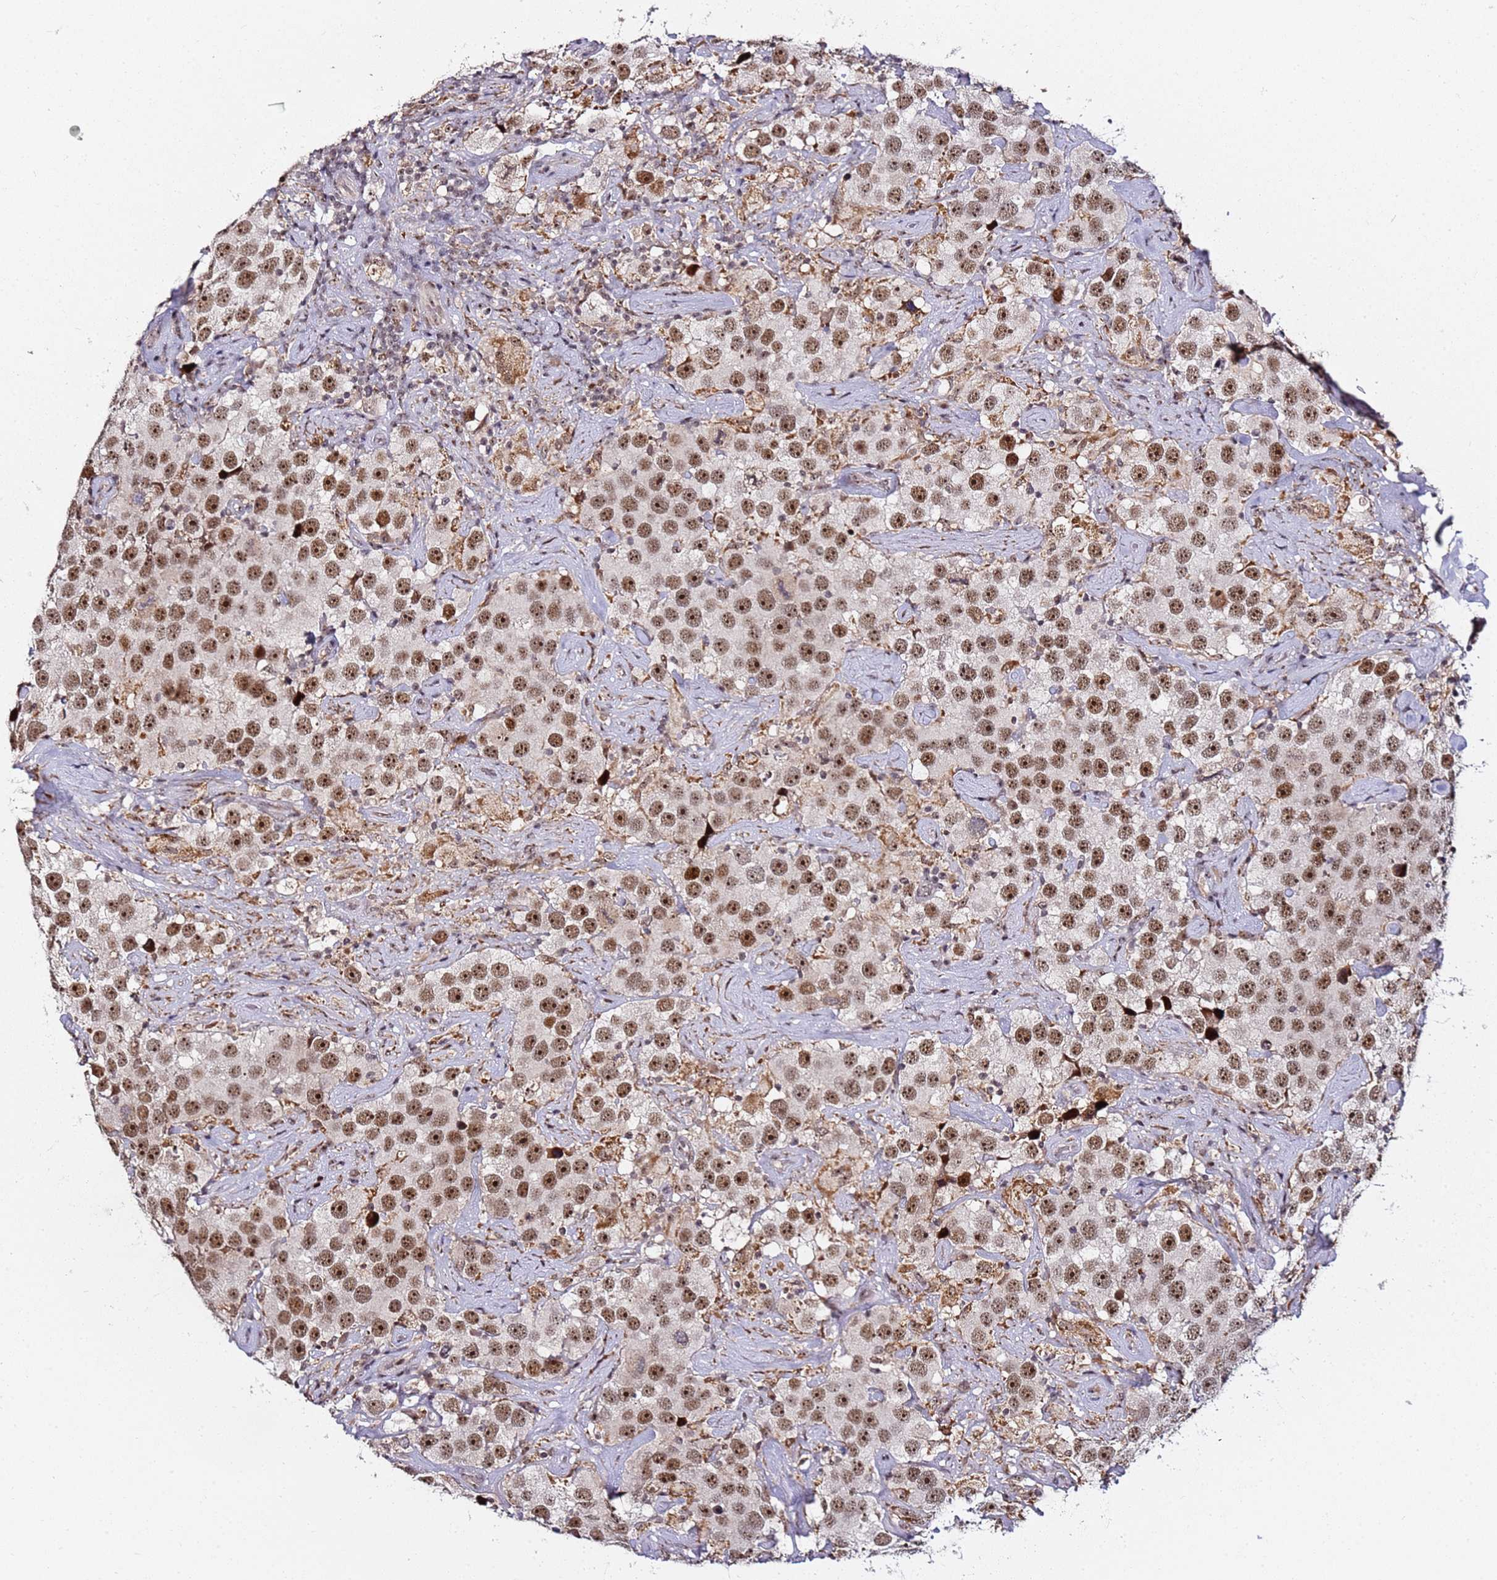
{"staining": {"intensity": "moderate", "quantity": ">75%", "location": "nuclear"}, "tissue": "testis cancer", "cell_type": "Tumor cells", "image_type": "cancer", "snomed": [{"axis": "morphology", "description": "Seminoma, NOS"}, {"axis": "topography", "description": "Testis"}], "caption": "Testis cancer was stained to show a protein in brown. There is medium levels of moderate nuclear staining in about >75% of tumor cells.", "gene": "FCF1", "patient": {"sex": "male", "age": 49}}